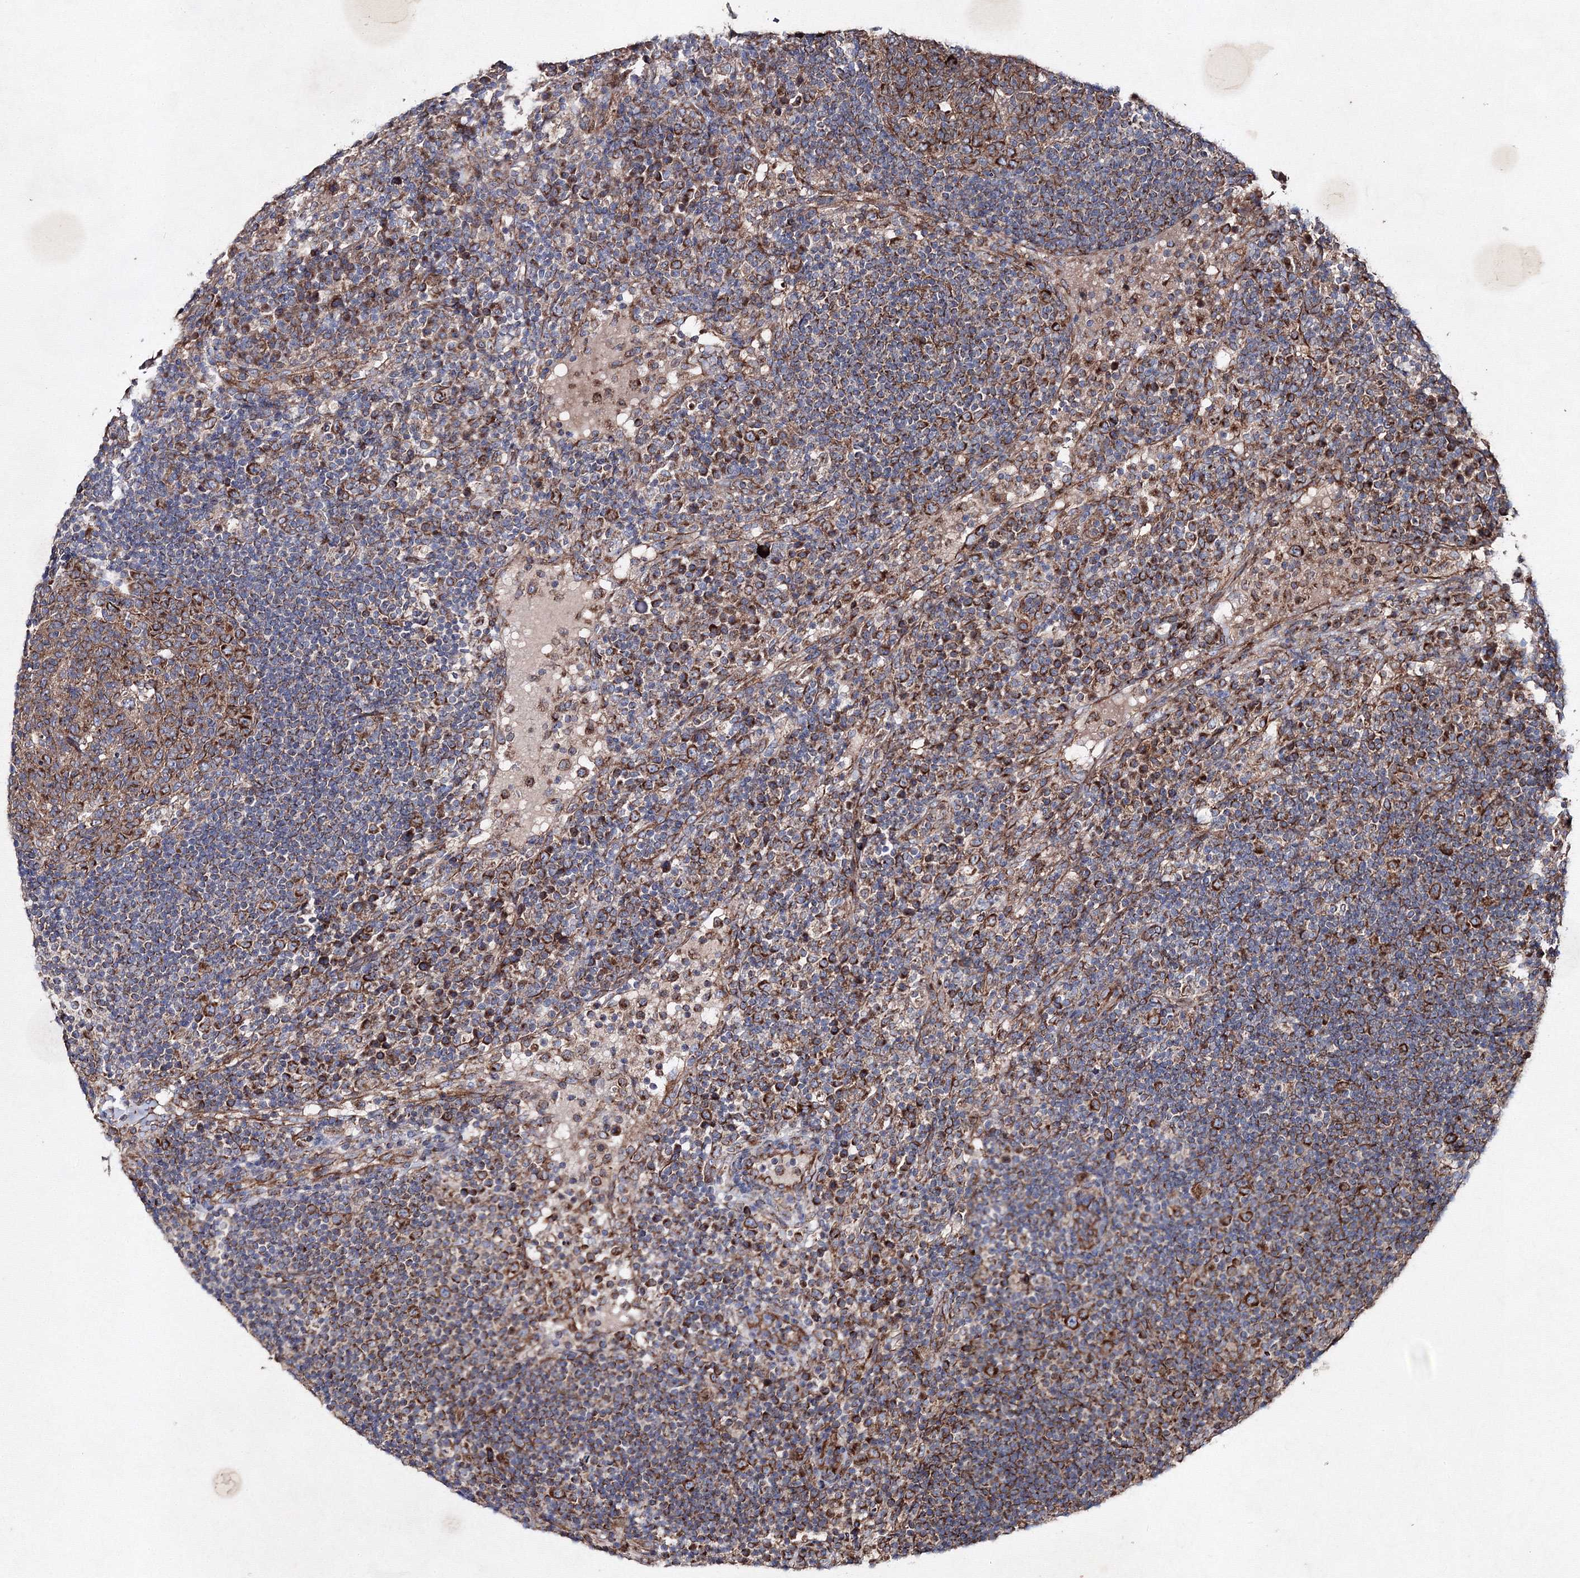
{"staining": {"intensity": "strong", "quantity": ">75%", "location": "cytoplasmic/membranous"}, "tissue": "lymph node", "cell_type": "Germinal center cells", "image_type": "normal", "snomed": [{"axis": "morphology", "description": "Normal tissue, NOS"}, {"axis": "topography", "description": "Lymph node"}], "caption": "Immunohistochemistry (DAB (3,3'-diaminobenzidine)) staining of normal lymph node shows strong cytoplasmic/membranous protein staining in about >75% of germinal center cells.", "gene": "GFM1", "patient": {"sex": "female", "age": 53}}